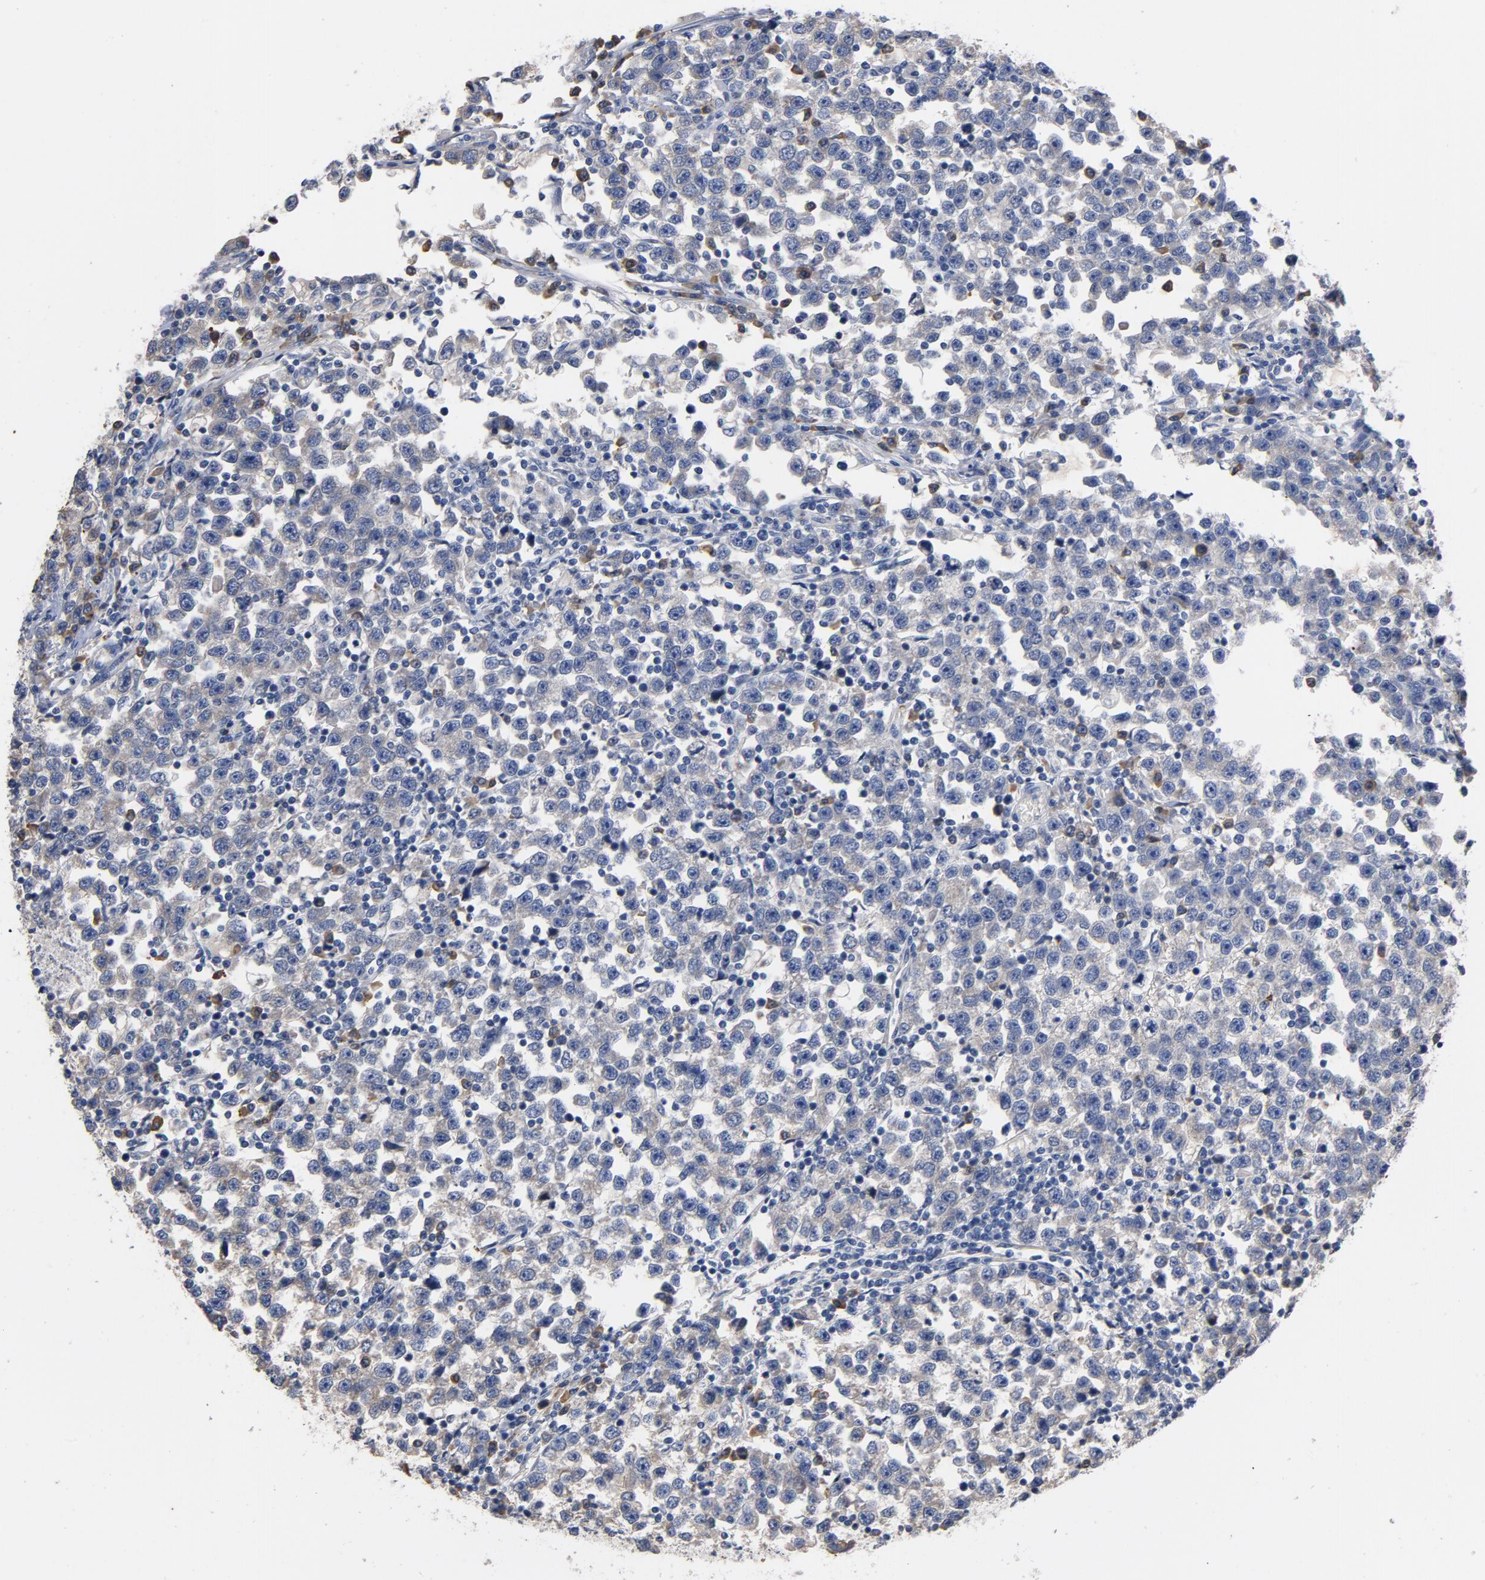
{"staining": {"intensity": "negative", "quantity": "none", "location": "none"}, "tissue": "testis cancer", "cell_type": "Tumor cells", "image_type": "cancer", "snomed": [{"axis": "morphology", "description": "Seminoma, NOS"}, {"axis": "topography", "description": "Testis"}], "caption": "This is an IHC histopathology image of testis cancer (seminoma). There is no staining in tumor cells.", "gene": "TLR4", "patient": {"sex": "male", "age": 43}}